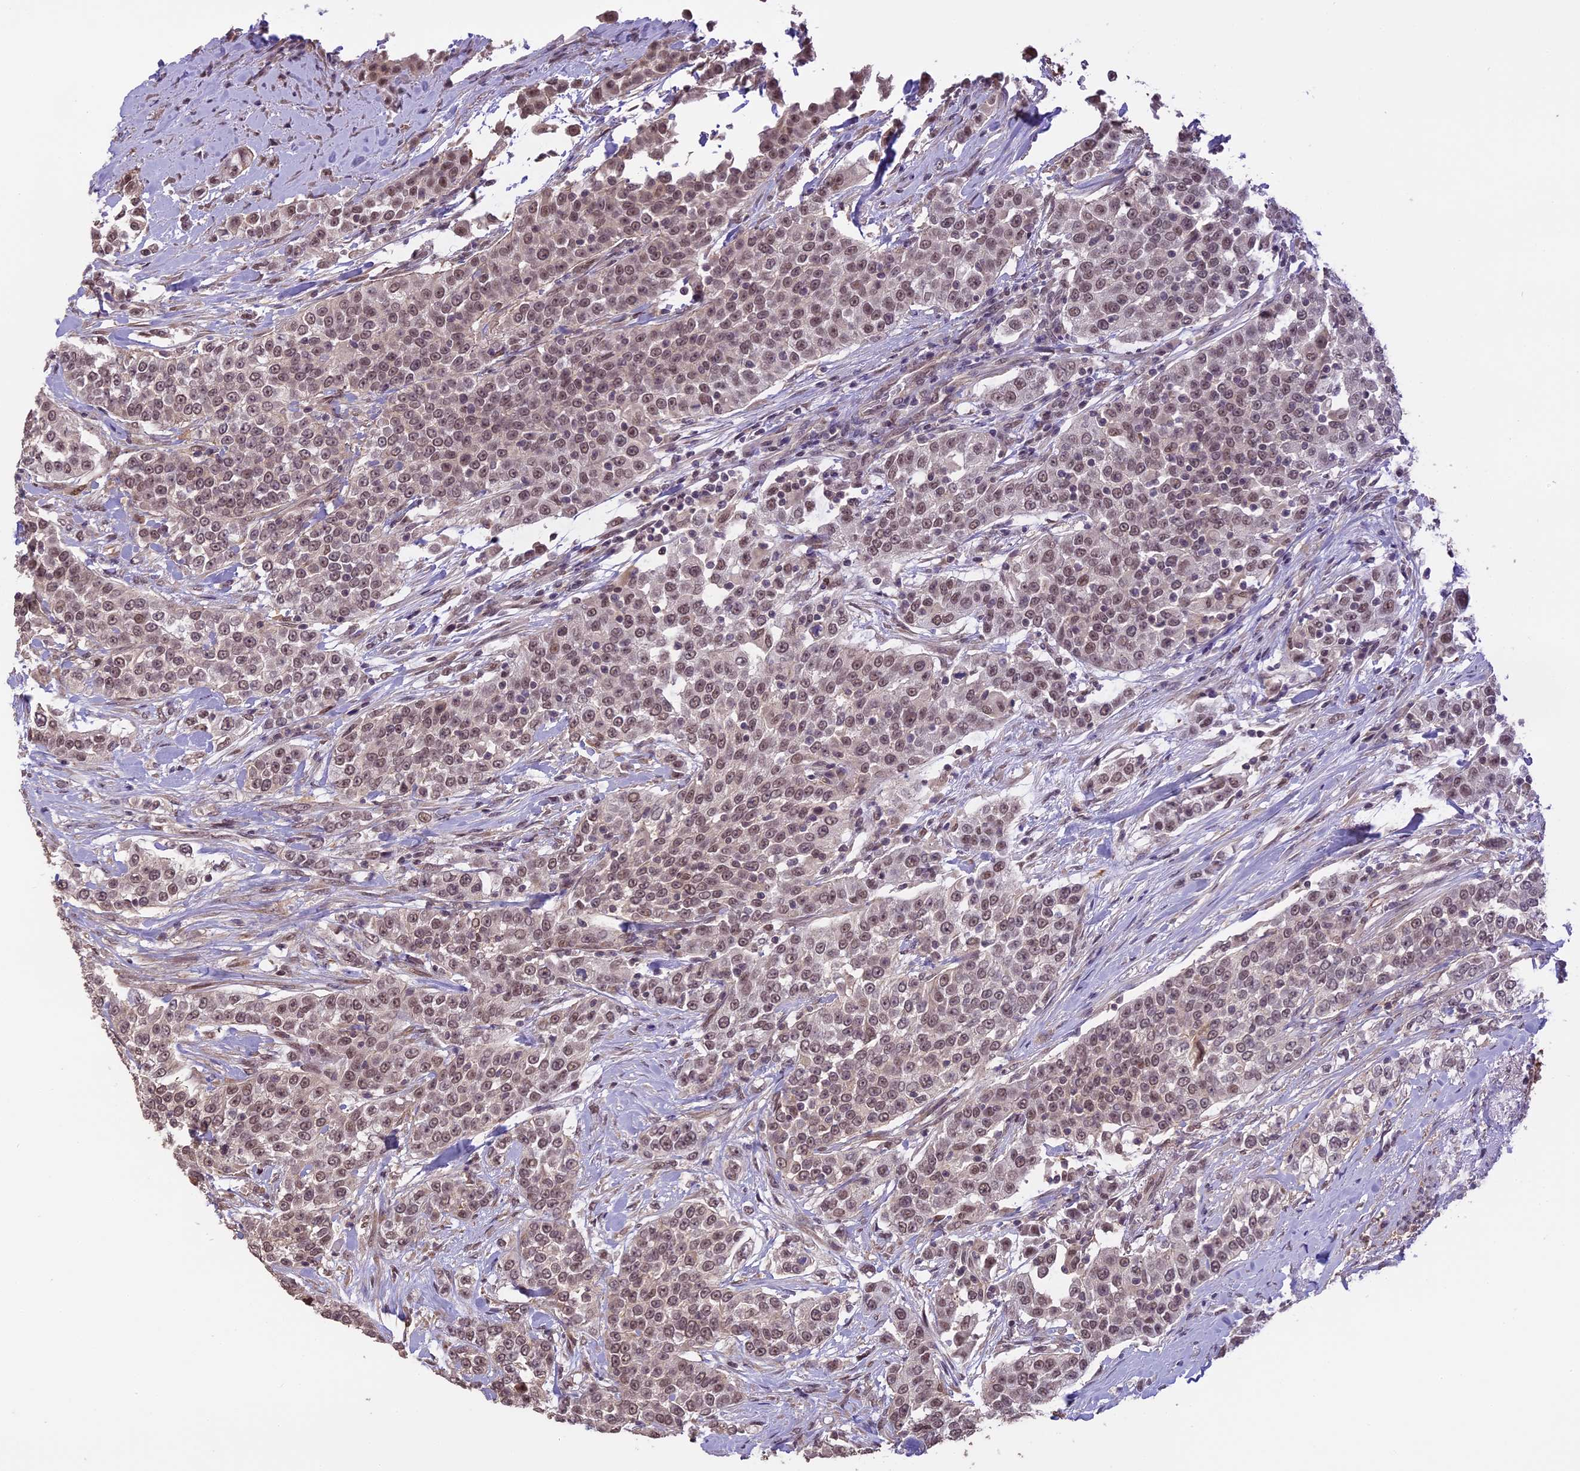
{"staining": {"intensity": "moderate", "quantity": ">75%", "location": "nuclear"}, "tissue": "urothelial cancer", "cell_type": "Tumor cells", "image_type": "cancer", "snomed": [{"axis": "morphology", "description": "Urothelial carcinoma, High grade"}, {"axis": "topography", "description": "Urinary bladder"}], "caption": "IHC micrograph of neoplastic tissue: human urothelial carcinoma (high-grade) stained using IHC shows medium levels of moderate protein expression localized specifically in the nuclear of tumor cells, appearing as a nuclear brown color.", "gene": "TIGD7", "patient": {"sex": "female", "age": 80}}